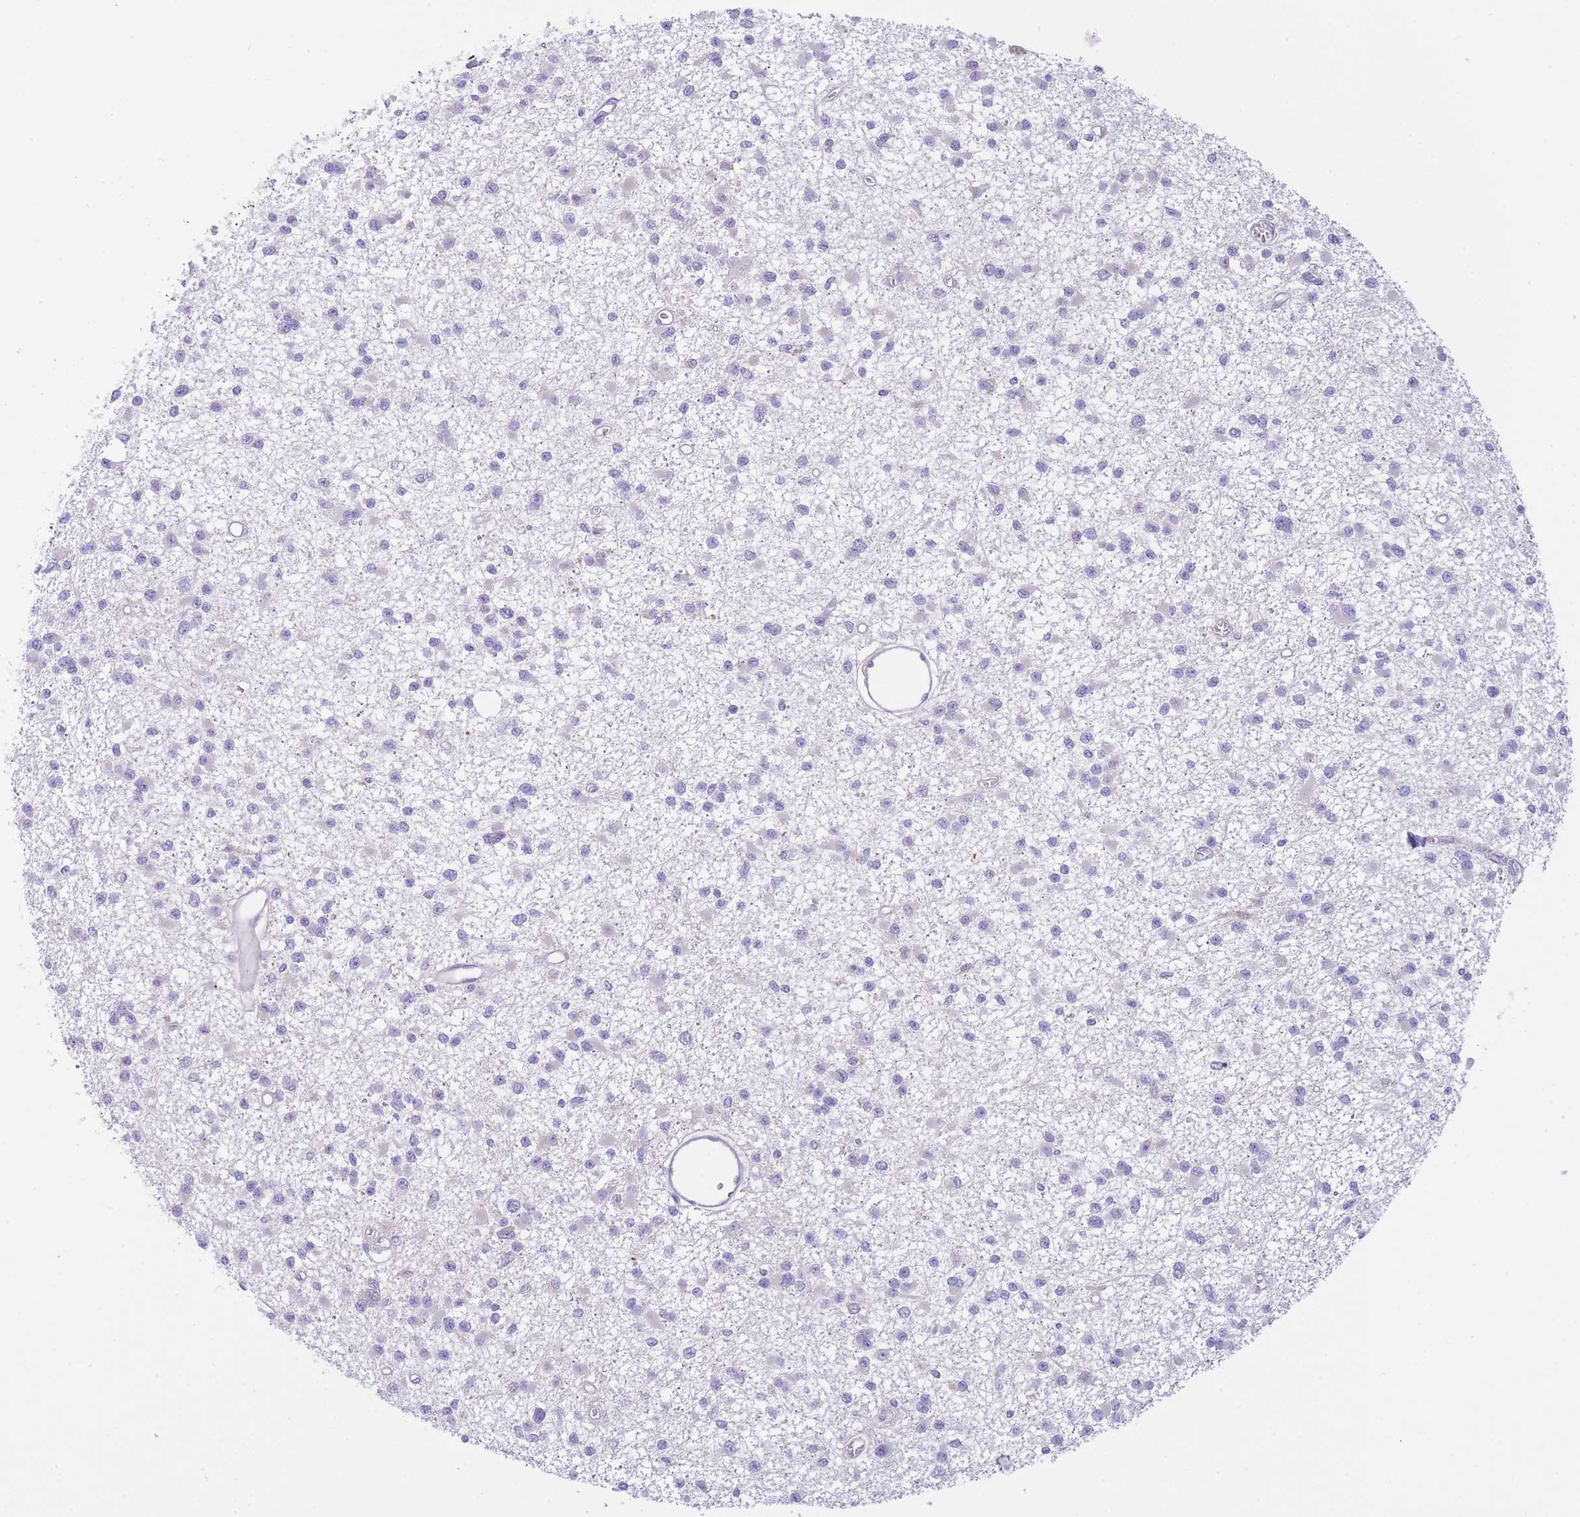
{"staining": {"intensity": "negative", "quantity": "none", "location": "none"}, "tissue": "glioma", "cell_type": "Tumor cells", "image_type": "cancer", "snomed": [{"axis": "morphology", "description": "Glioma, malignant, Low grade"}, {"axis": "topography", "description": "Brain"}], "caption": "Immunohistochemical staining of glioma shows no significant positivity in tumor cells.", "gene": "QTRT1", "patient": {"sex": "female", "age": 22}}